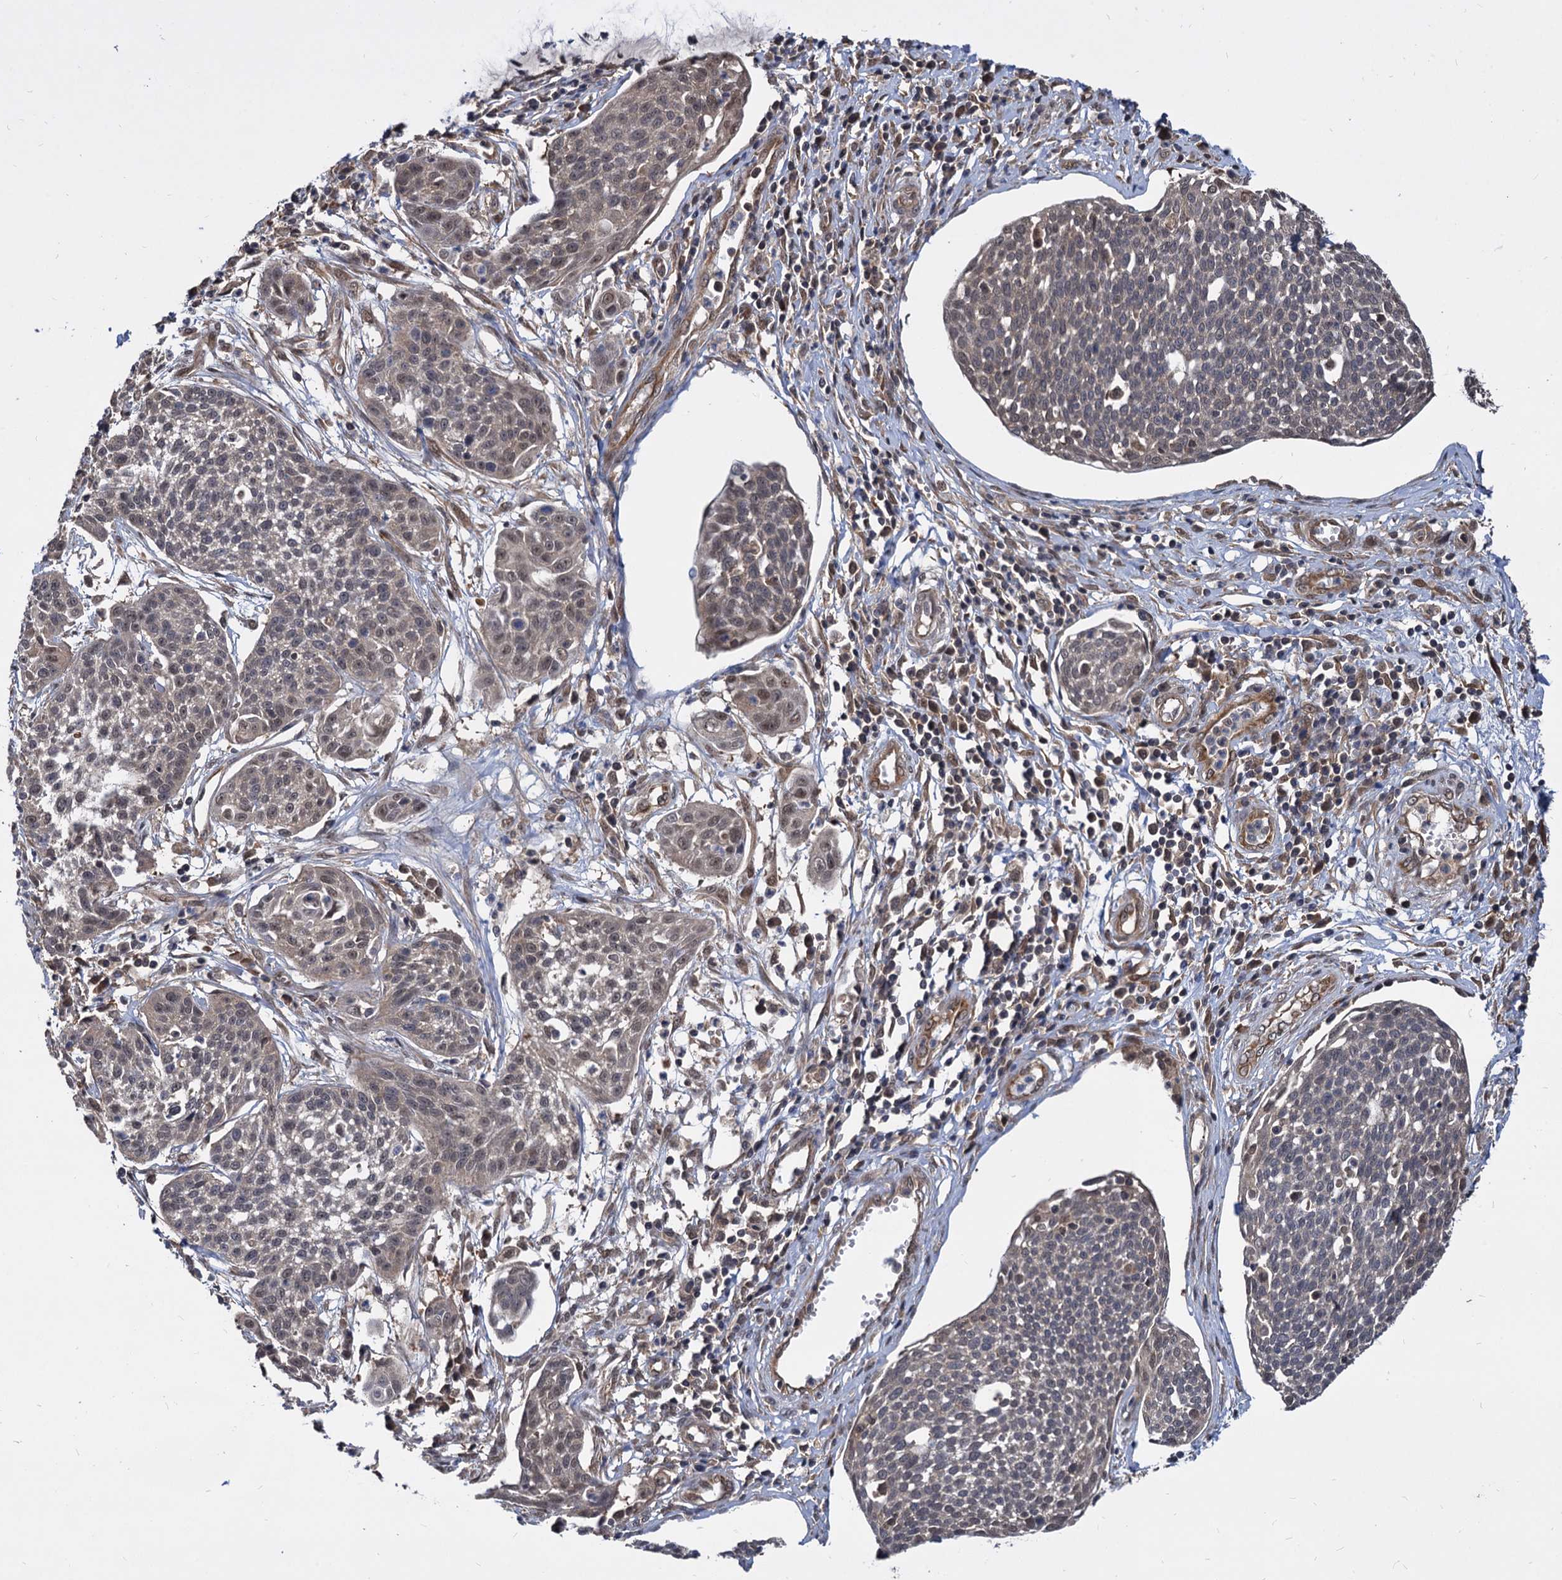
{"staining": {"intensity": "weak", "quantity": "<25%", "location": "cytoplasmic/membranous,nuclear"}, "tissue": "cervical cancer", "cell_type": "Tumor cells", "image_type": "cancer", "snomed": [{"axis": "morphology", "description": "Squamous cell carcinoma, NOS"}, {"axis": "topography", "description": "Cervix"}], "caption": "Human squamous cell carcinoma (cervical) stained for a protein using immunohistochemistry reveals no staining in tumor cells.", "gene": "PSMD4", "patient": {"sex": "female", "age": 34}}